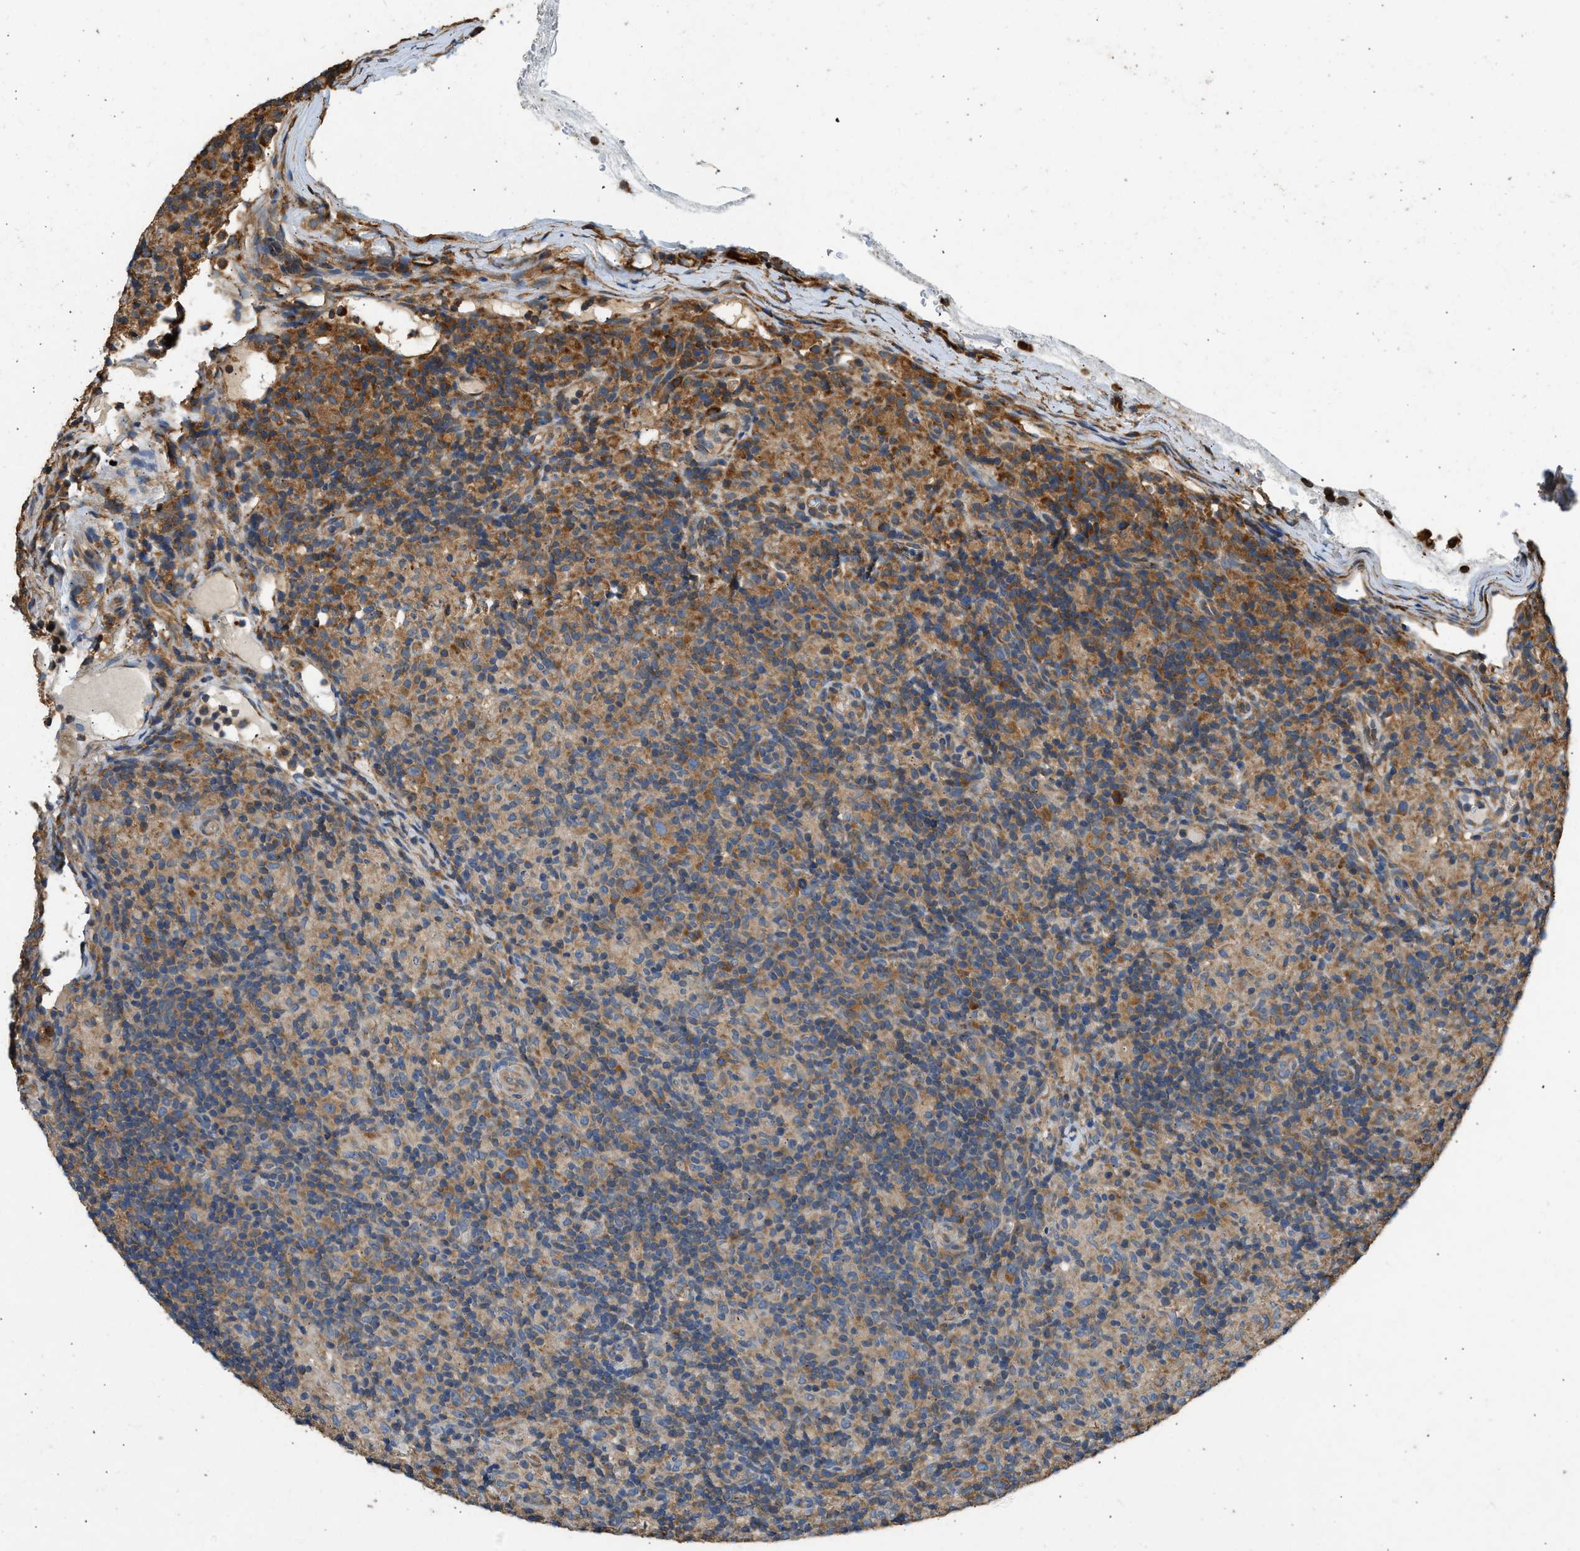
{"staining": {"intensity": "moderate", "quantity": ">75%", "location": "cytoplasmic/membranous"}, "tissue": "lymphoma", "cell_type": "Tumor cells", "image_type": "cancer", "snomed": [{"axis": "morphology", "description": "Hodgkin's disease, NOS"}, {"axis": "topography", "description": "Lymph node"}], "caption": "Immunohistochemical staining of human lymphoma reveals moderate cytoplasmic/membranous protein positivity in approximately >75% of tumor cells. (brown staining indicates protein expression, while blue staining denotes nuclei).", "gene": "SLC36A4", "patient": {"sex": "male", "age": 70}}